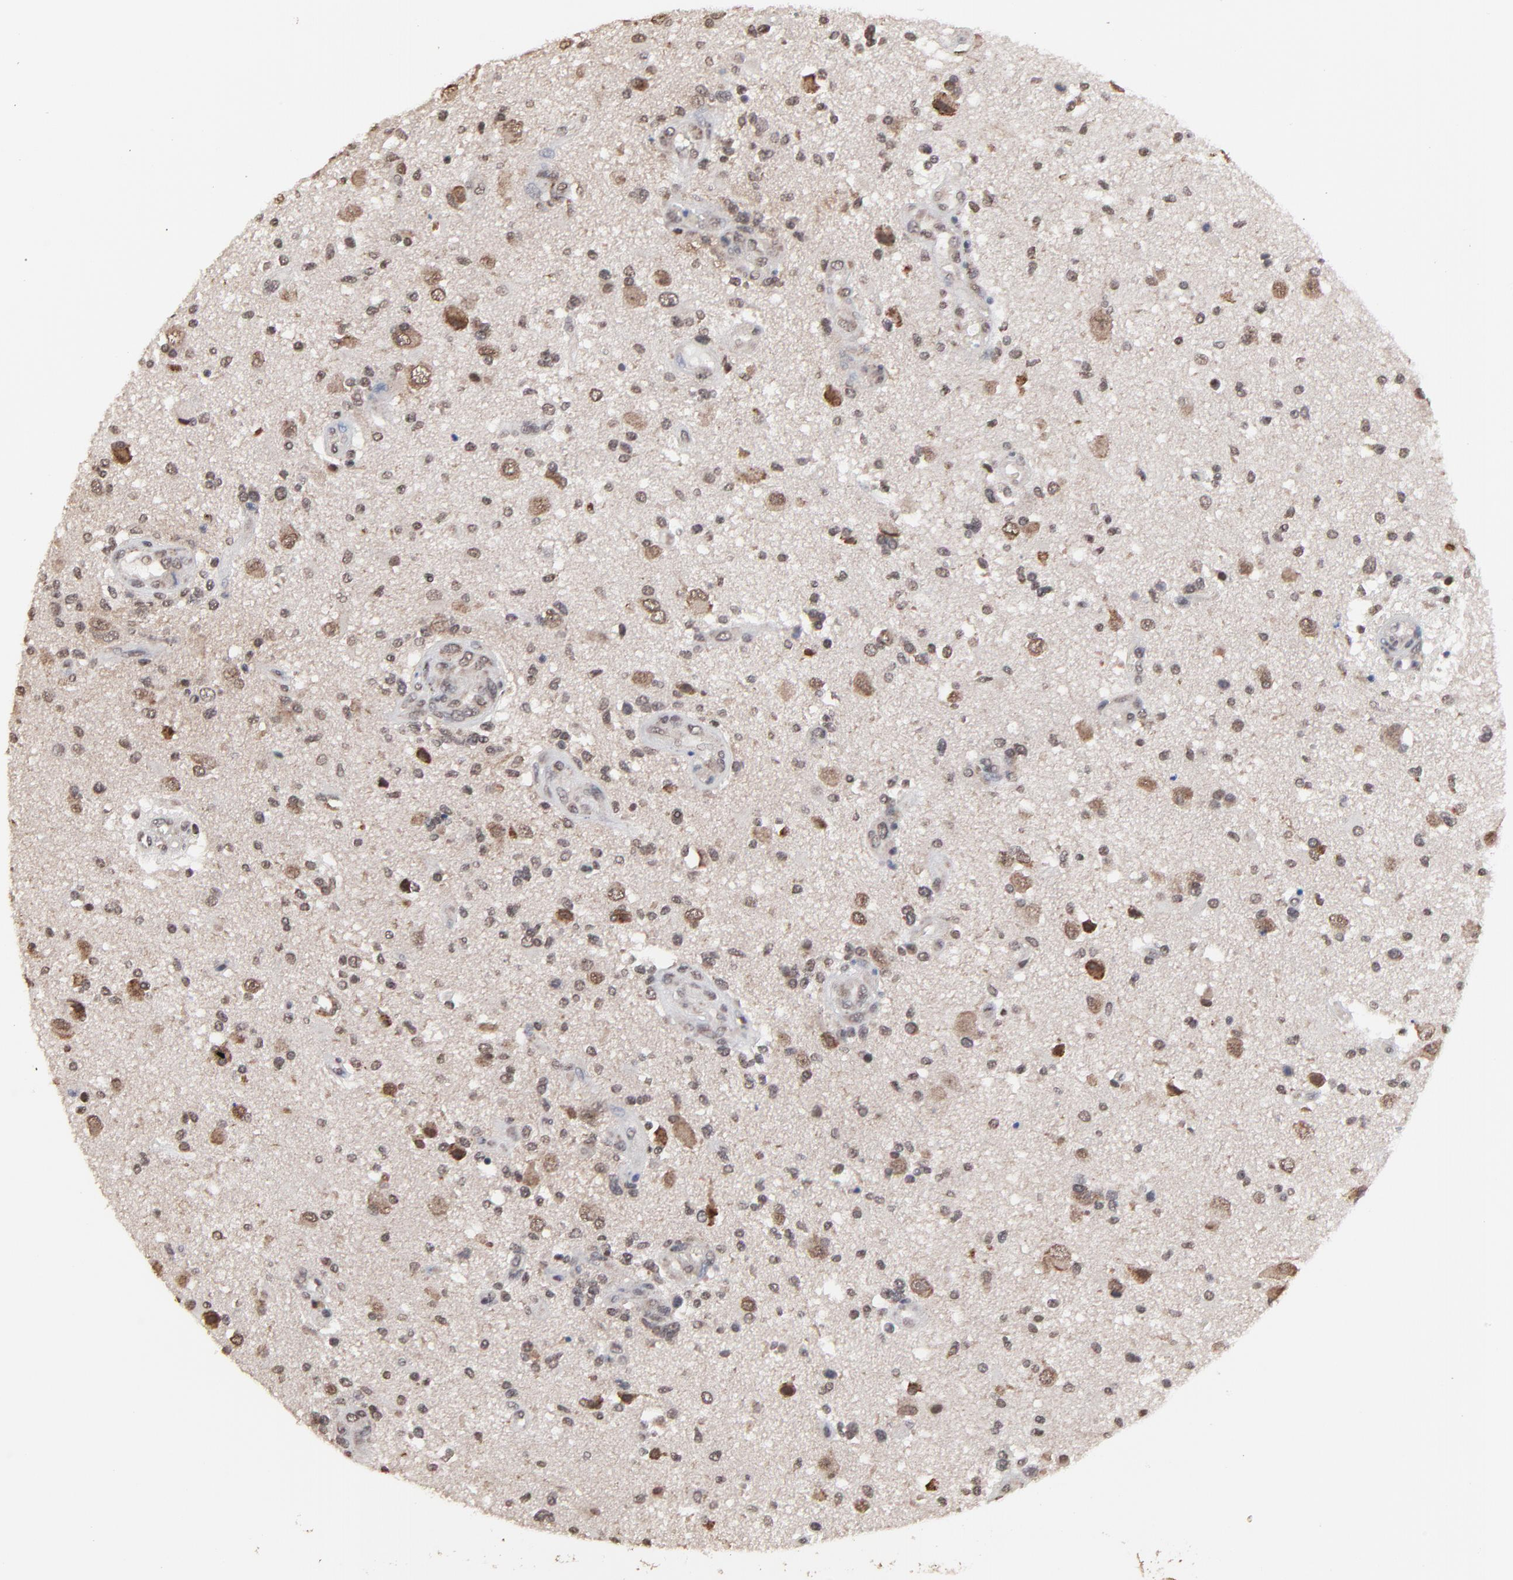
{"staining": {"intensity": "weak", "quantity": "<25%", "location": "cytoplasmic/membranous"}, "tissue": "glioma", "cell_type": "Tumor cells", "image_type": "cancer", "snomed": [{"axis": "morphology", "description": "Normal tissue, NOS"}, {"axis": "morphology", "description": "Glioma, malignant, High grade"}, {"axis": "topography", "description": "Cerebral cortex"}], "caption": "High power microscopy micrograph of an IHC micrograph of malignant glioma (high-grade), revealing no significant staining in tumor cells.", "gene": "CHM", "patient": {"sex": "male", "age": 75}}